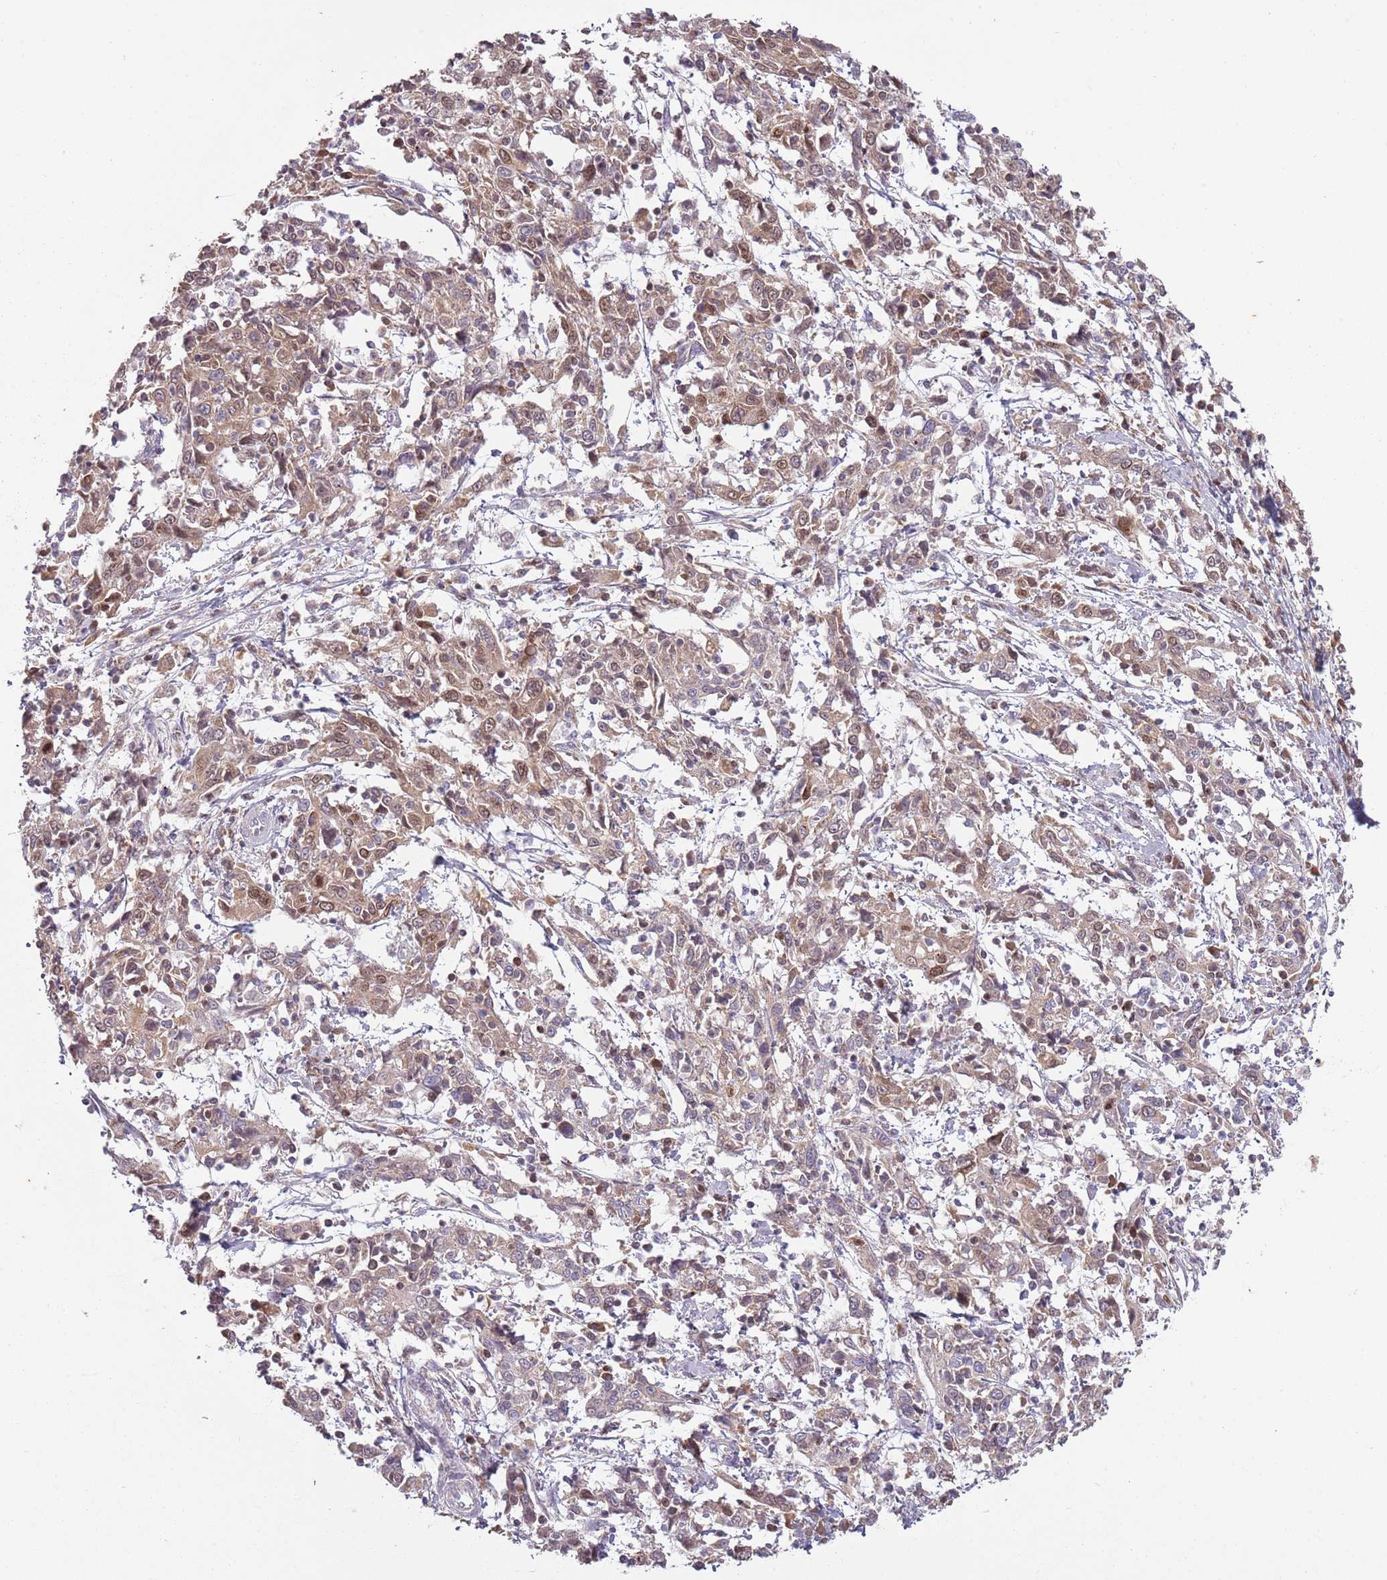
{"staining": {"intensity": "moderate", "quantity": ">75%", "location": "nuclear"}, "tissue": "cervical cancer", "cell_type": "Tumor cells", "image_type": "cancer", "snomed": [{"axis": "morphology", "description": "Squamous cell carcinoma, NOS"}, {"axis": "topography", "description": "Cervix"}], "caption": "DAB (3,3'-diaminobenzidine) immunohistochemical staining of human cervical squamous cell carcinoma displays moderate nuclear protein staining in approximately >75% of tumor cells. Using DAB (3,3'-diaminobenzidine) (brown) and hematoxylin (blue) stains, captured at high magnification using brightfield microscopy.", "gene": "SYS1", "patient": {"sex": "female", "age": 46}}